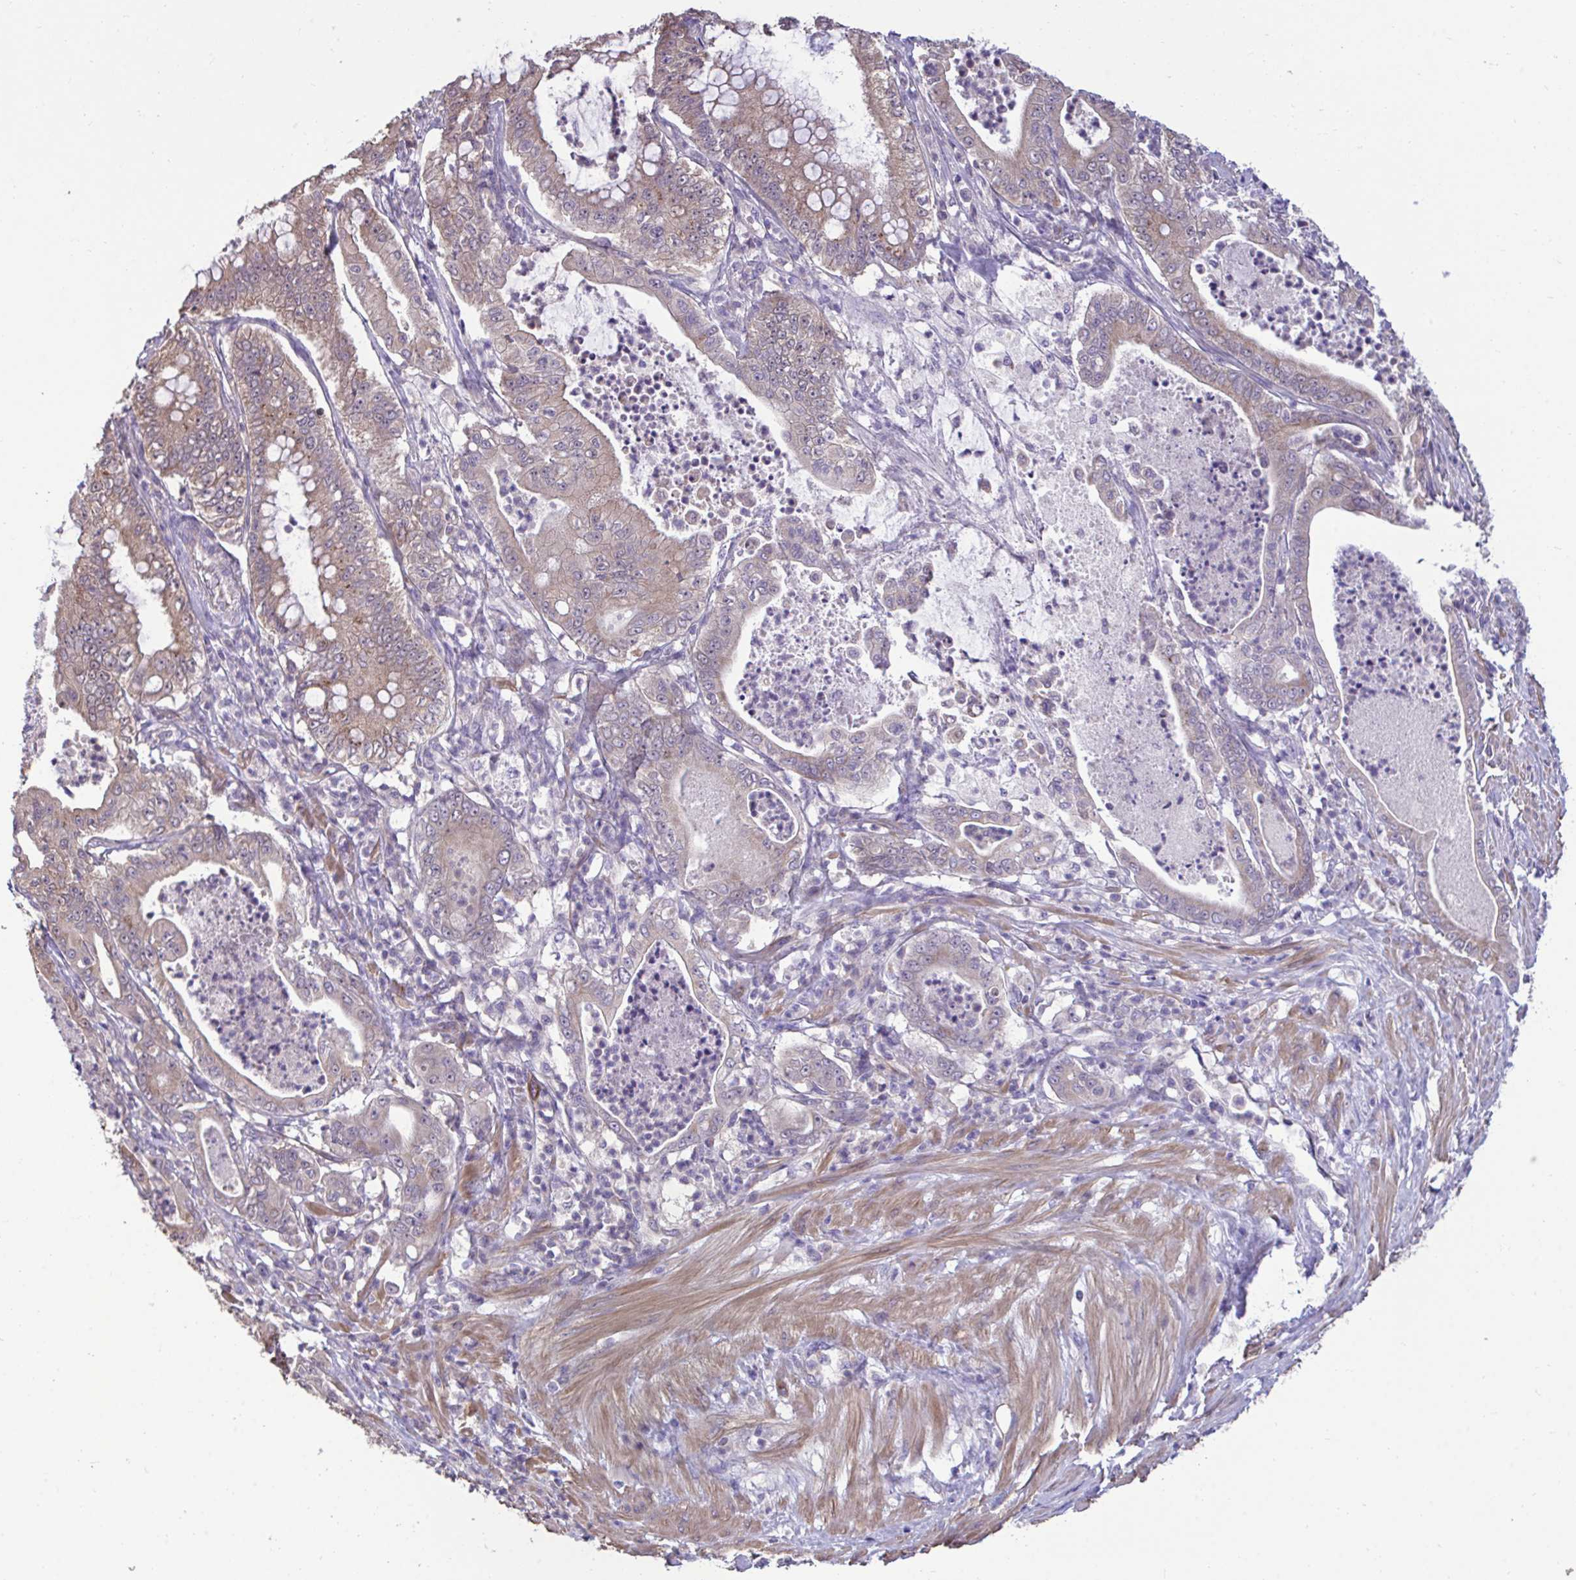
{"staining": {"intensity": "moderate", "quantity": ">75%", "location": "cytoplasmic/membranous"}, "tissue": "pancreatic cancer", "cell_type": "Tumor cells", "image_type": "cancer", "snomed": [{"axis": "morphology", "description": "Adenocarcinoma, NOS"}, {"axis": "topography", "description": "Pancreas"}], "caption": "Protein analysis of pancreatic cancer tissue shows moderate cytoplasmic/membranous expression in about >75% of tumor cells.", "gene": "SARS2", "patient": {"sex": "male", "age": 71}}